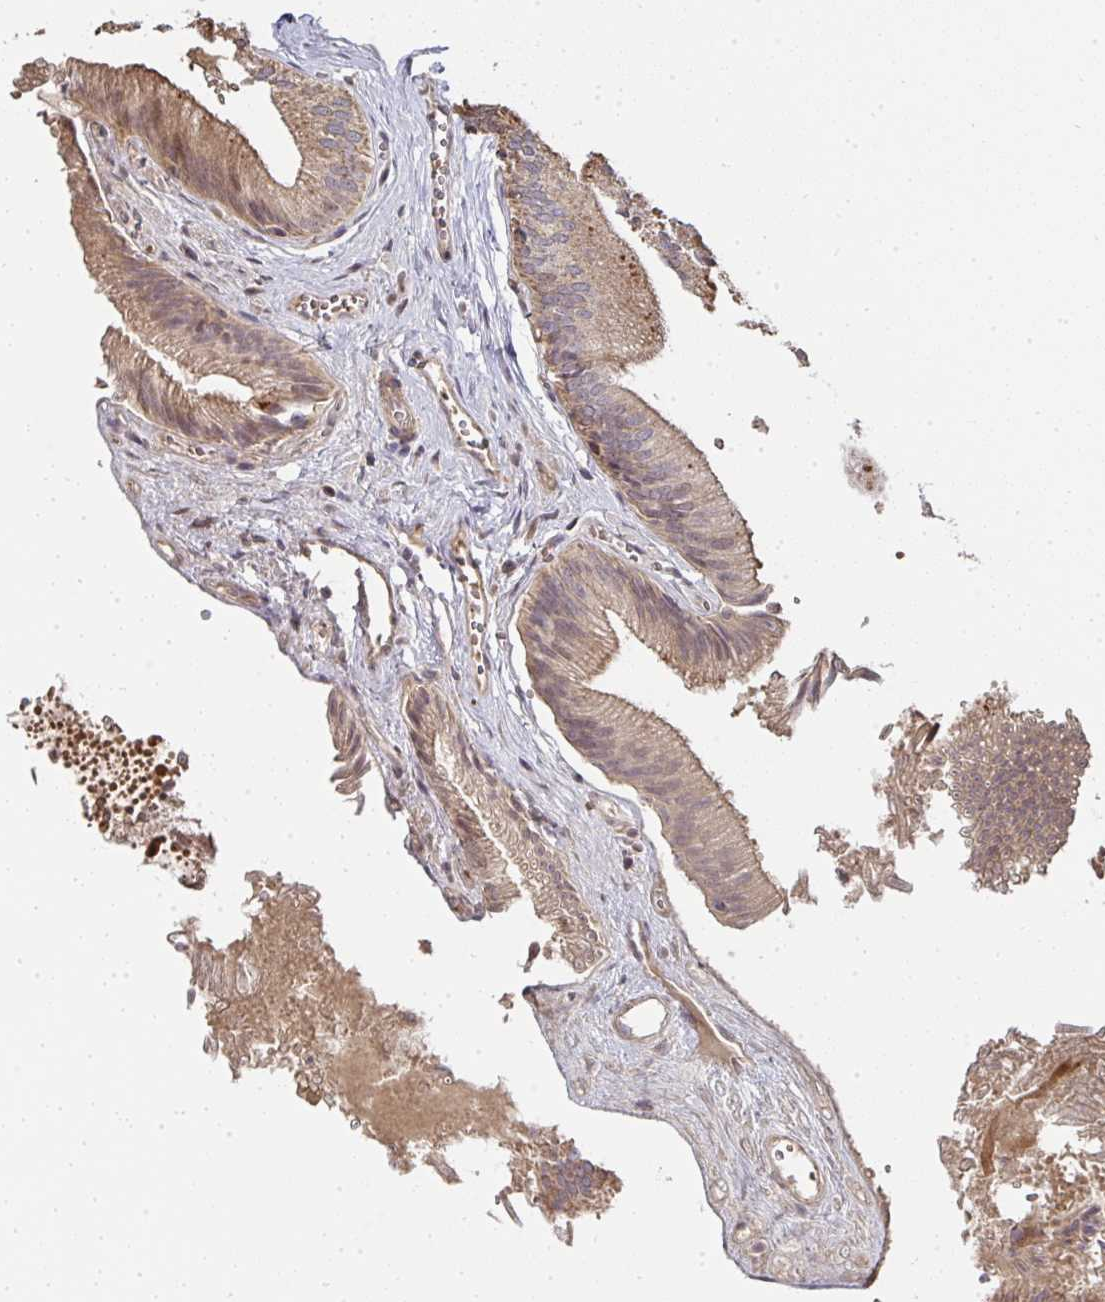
{"staining": {"intensity": "moderate", "quantity": ">75%", "location": "cytoplasmic/membranous"}, "tissue": "gallbladder", "cell_type": "Glandular cells", "image_type": "normal", "snomed": [{"axis": "morphology", "description": "Normal tissue, NOS"}, {"axis": "topography", "description": "Gallbladder"}], "caption": "A medium amount of moderate cytoplasmic/membranous staining is present in approximately >75% of glandular cells in benign gallbladder. (brown staining indicates protein expression, while blue staining denotes nuclei).", "gene": "AGTPBP1", "patient": {"sex": "male", "age": 17}}